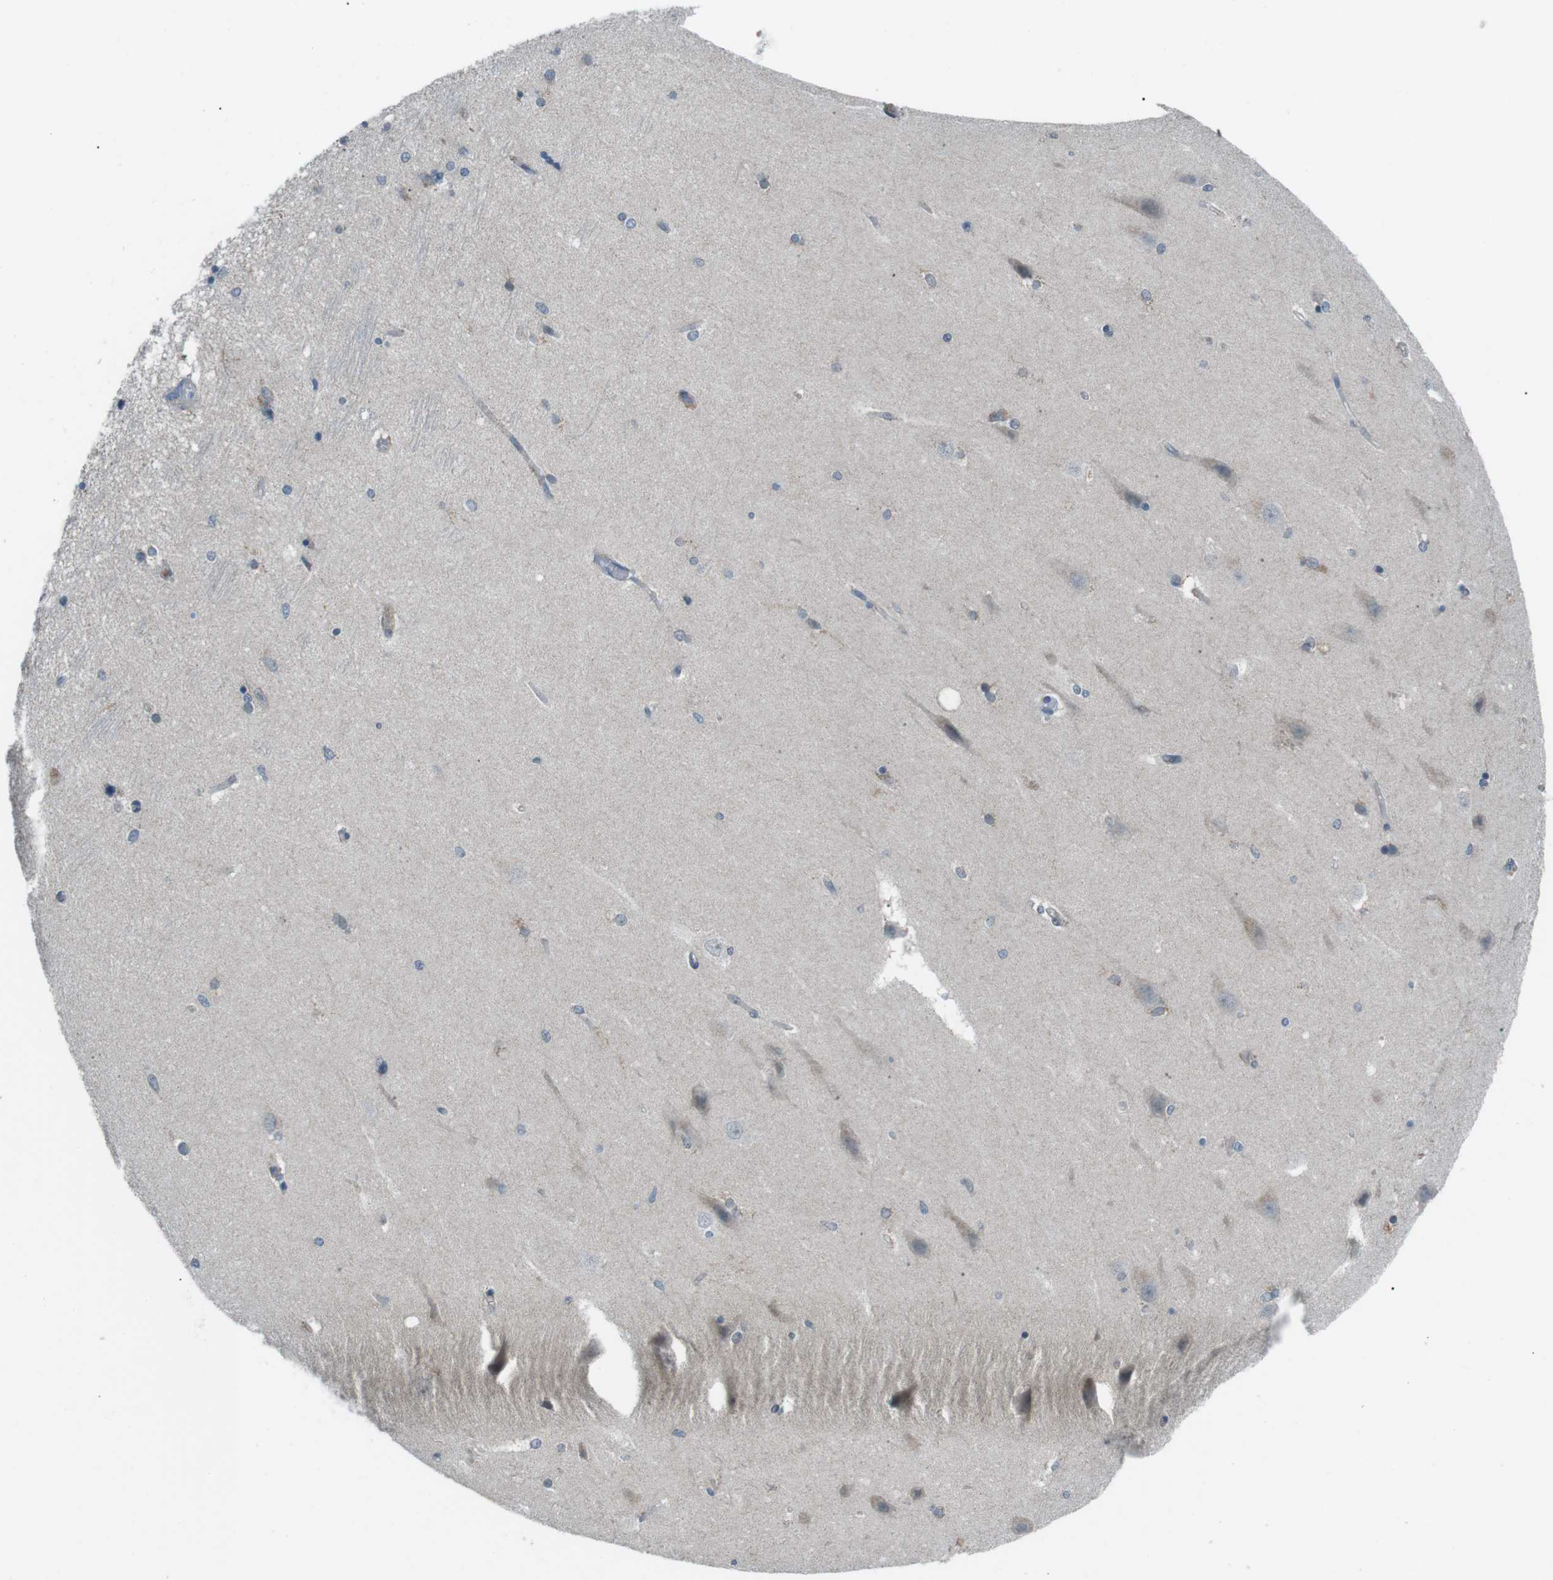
{"staining": {"intensity": "negative", "quantity": "none", "location": "none"}, "tissue": "hippocampus", "cell_type": "Glial cells", "image_type": "normal", "snomed": [{"axis": "morphology", "description": "Normal tissue, NOS"}, {"axis": "topography", "description": "Hippocampus"}], "caption": "A high-resolution micrograph shows immunohistochemistry (IHC) staining of unremarkable hippocampus, which reveals no significant positivity in glial cells. (Immunohistochemistry, brightfield microscopy, high magnification).", "gene": "FCRLA", "patient": {"sex": "female", "age": 54}}